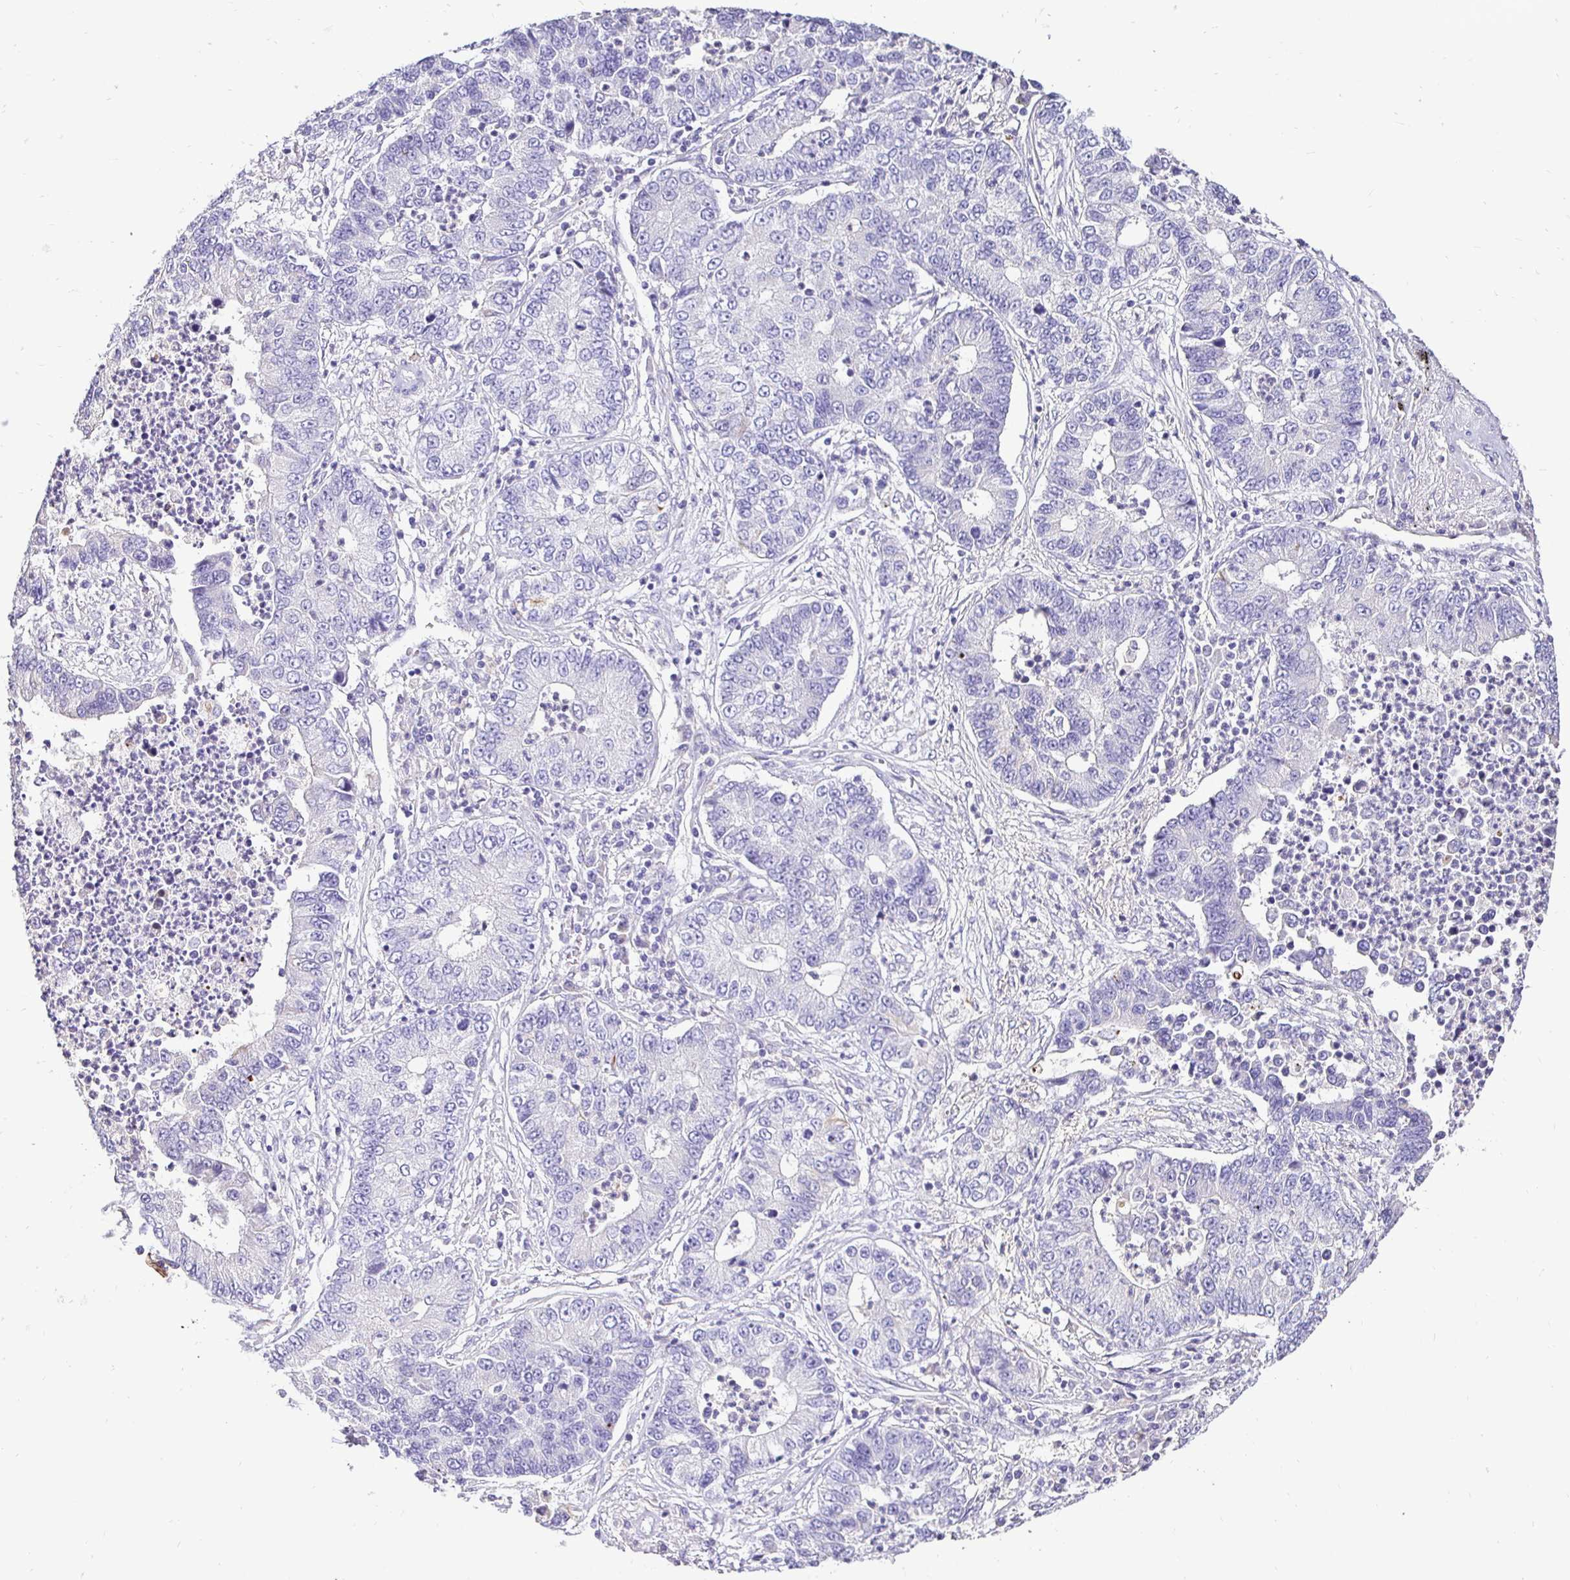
{"staining": {"intensity": "negative", "quantity": "none", "location": "none"}, "tissue": "lung cancer", "cell_type": "Tumor cells", "image_type": "cancer", "snomed": [{"axis": "morphology", "description": "Adenocarcinoma, NOS"}, {"axis": "topography", "description": "Lung"}], "caption": "Tumor cells show no significant protein positivity in lung cancer (adenocarcinoma). The staining is performed using DAB (3,3'-diaminobenzidine) brown chromogen with nuclei counter-stained in using hematoxylin.", "gene": "TAF1D", "patient": {"sex": "female", "age": 57}}